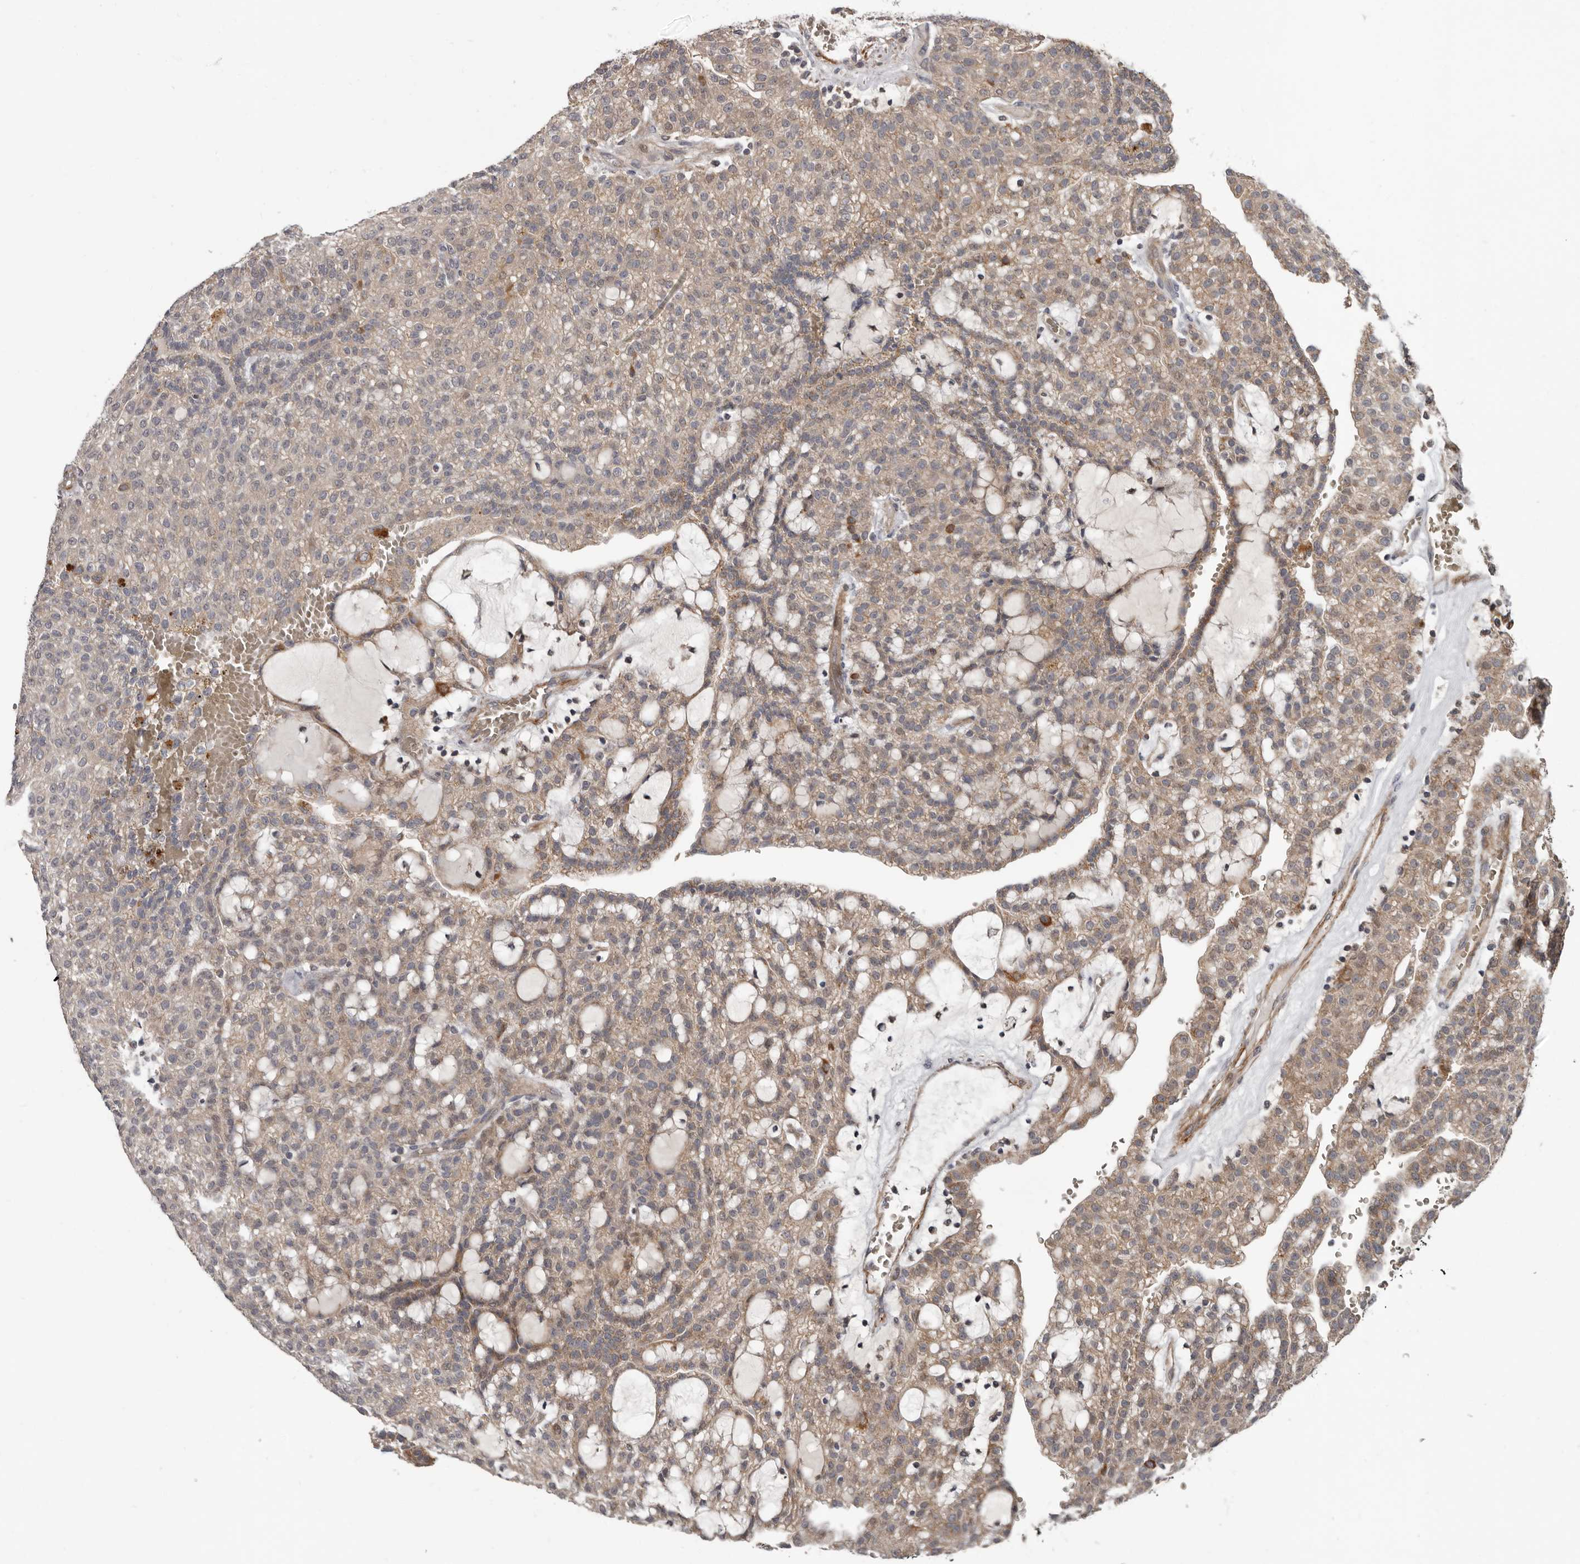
{"staining": {"intensity": "weak", "quantity": ">75%", "location": "cytoplasmic/membranous"}, "tissue": "renal cancer", "cell_type": "Tumor cells", "image_type": "cancer", "snomed": [{"axis": "morphology", "description": "Adenocarcinoma, NOS"}, {"axis": "topography", "description": "Kidney"}], "caption": "IHC staining of adenocarcinoma (renal), which demonstrates low levels of weak cytoplasmic/membranous positivity in approximately >75% of tumor cells indicating weak cytoplasmic/membranous protein positivity. The staining was performed using DAB (brown) for protein detection and nuclei were counterstained in hematoxylin (blue).", "gene": "FGFR4", "patient": {"sex": "male", "age": 63}}